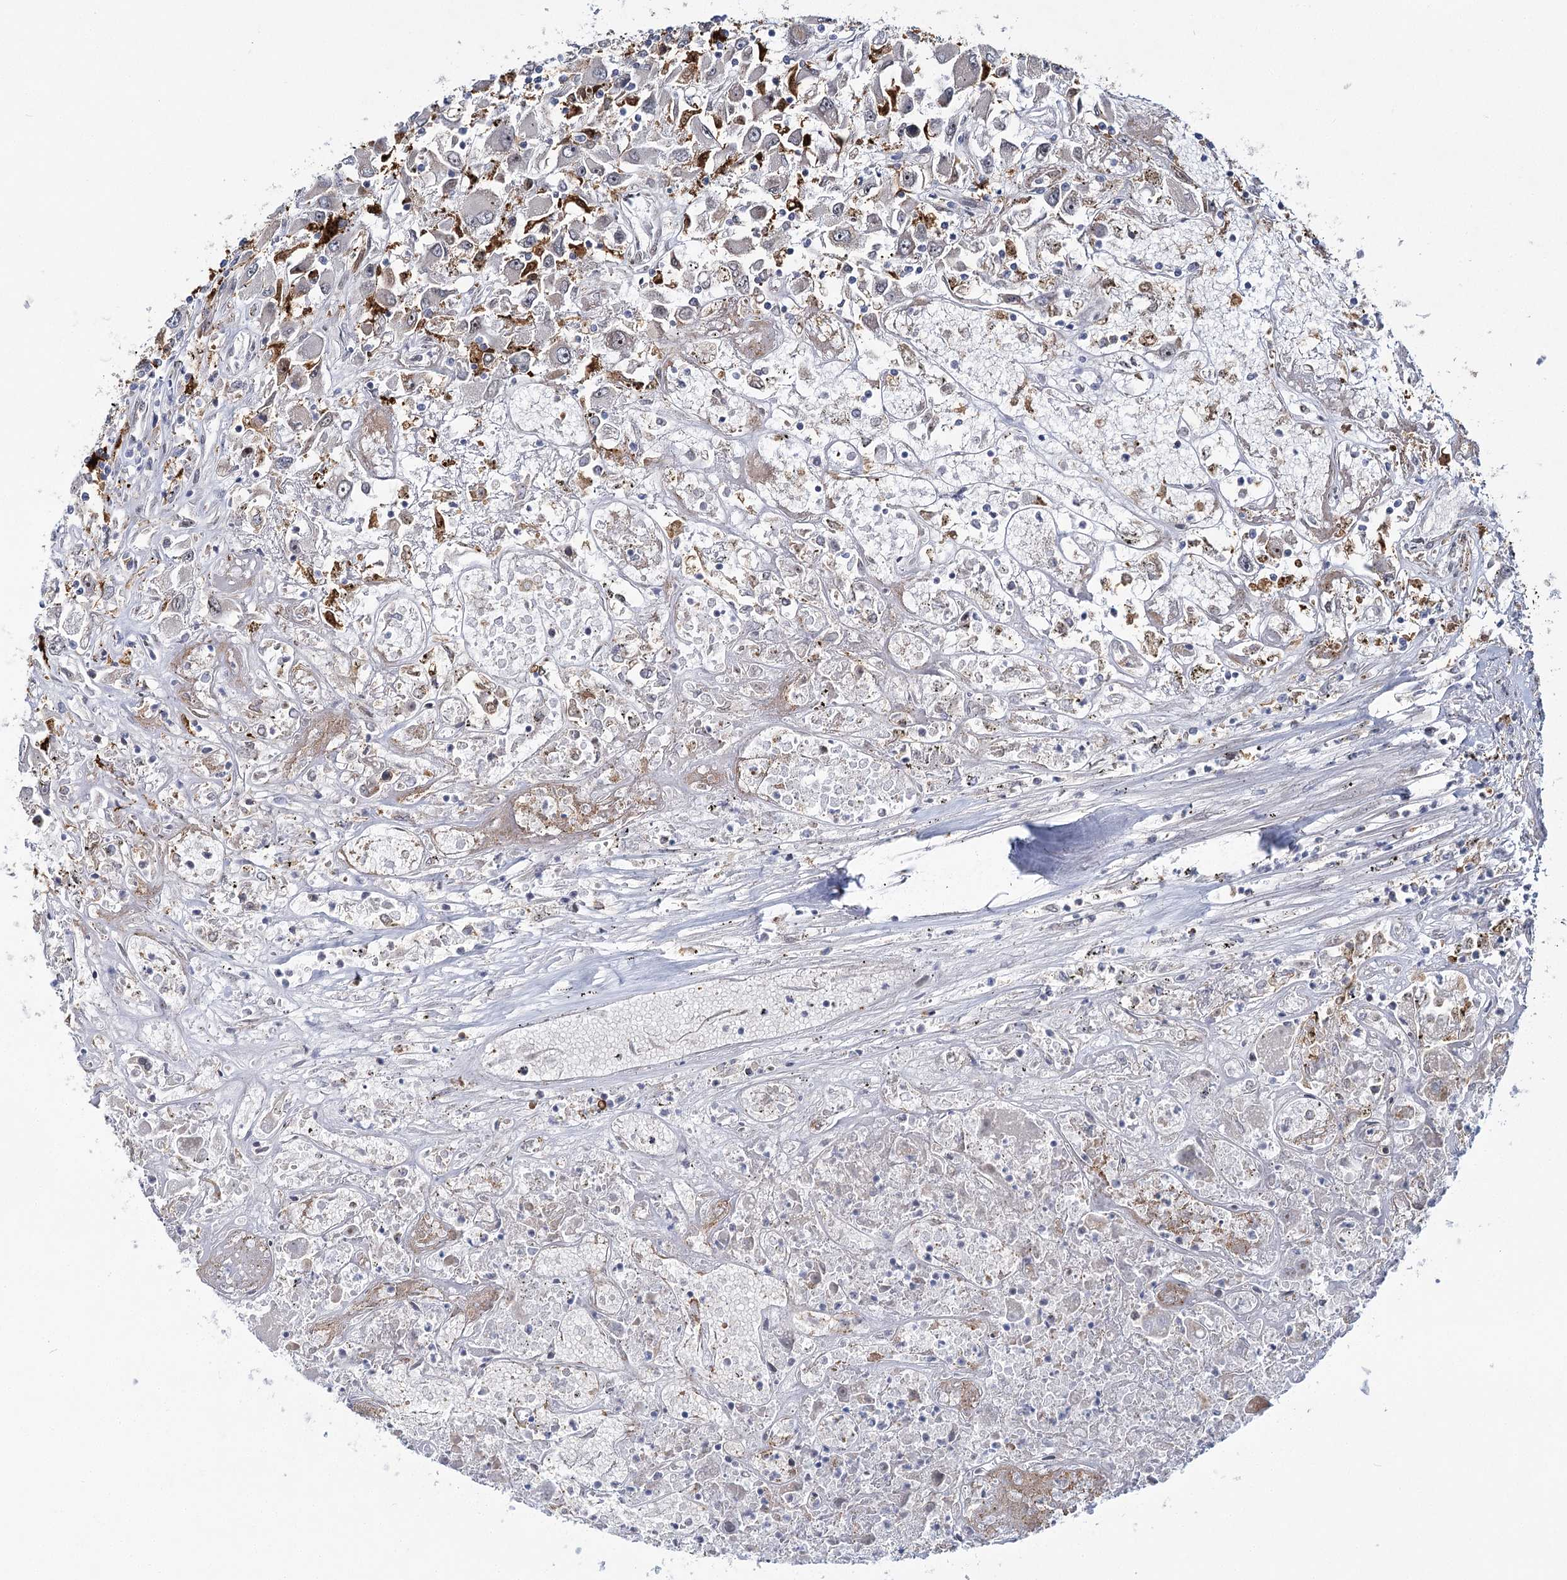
{"staining": {"intensity": "negative", "quantity": "none", "location": "none"}, "tissue": "renal cancer", "cell_type": "Tumor cells", "image_type": "cancer", "snomed": [{"axis": "morphology", "description": "Adenocarcinoma, NOS"}, {"axis": "topography", "description": "Kidney"}], "caption": "There is no significant staining in tumor cells of adenocarcinoma (renal). (DAB (3,3'-diaminobenzidine) immunohistochemistry, high magnification).", "gene": "WDR36", "patient": {"sex": "female", "age": 52}}